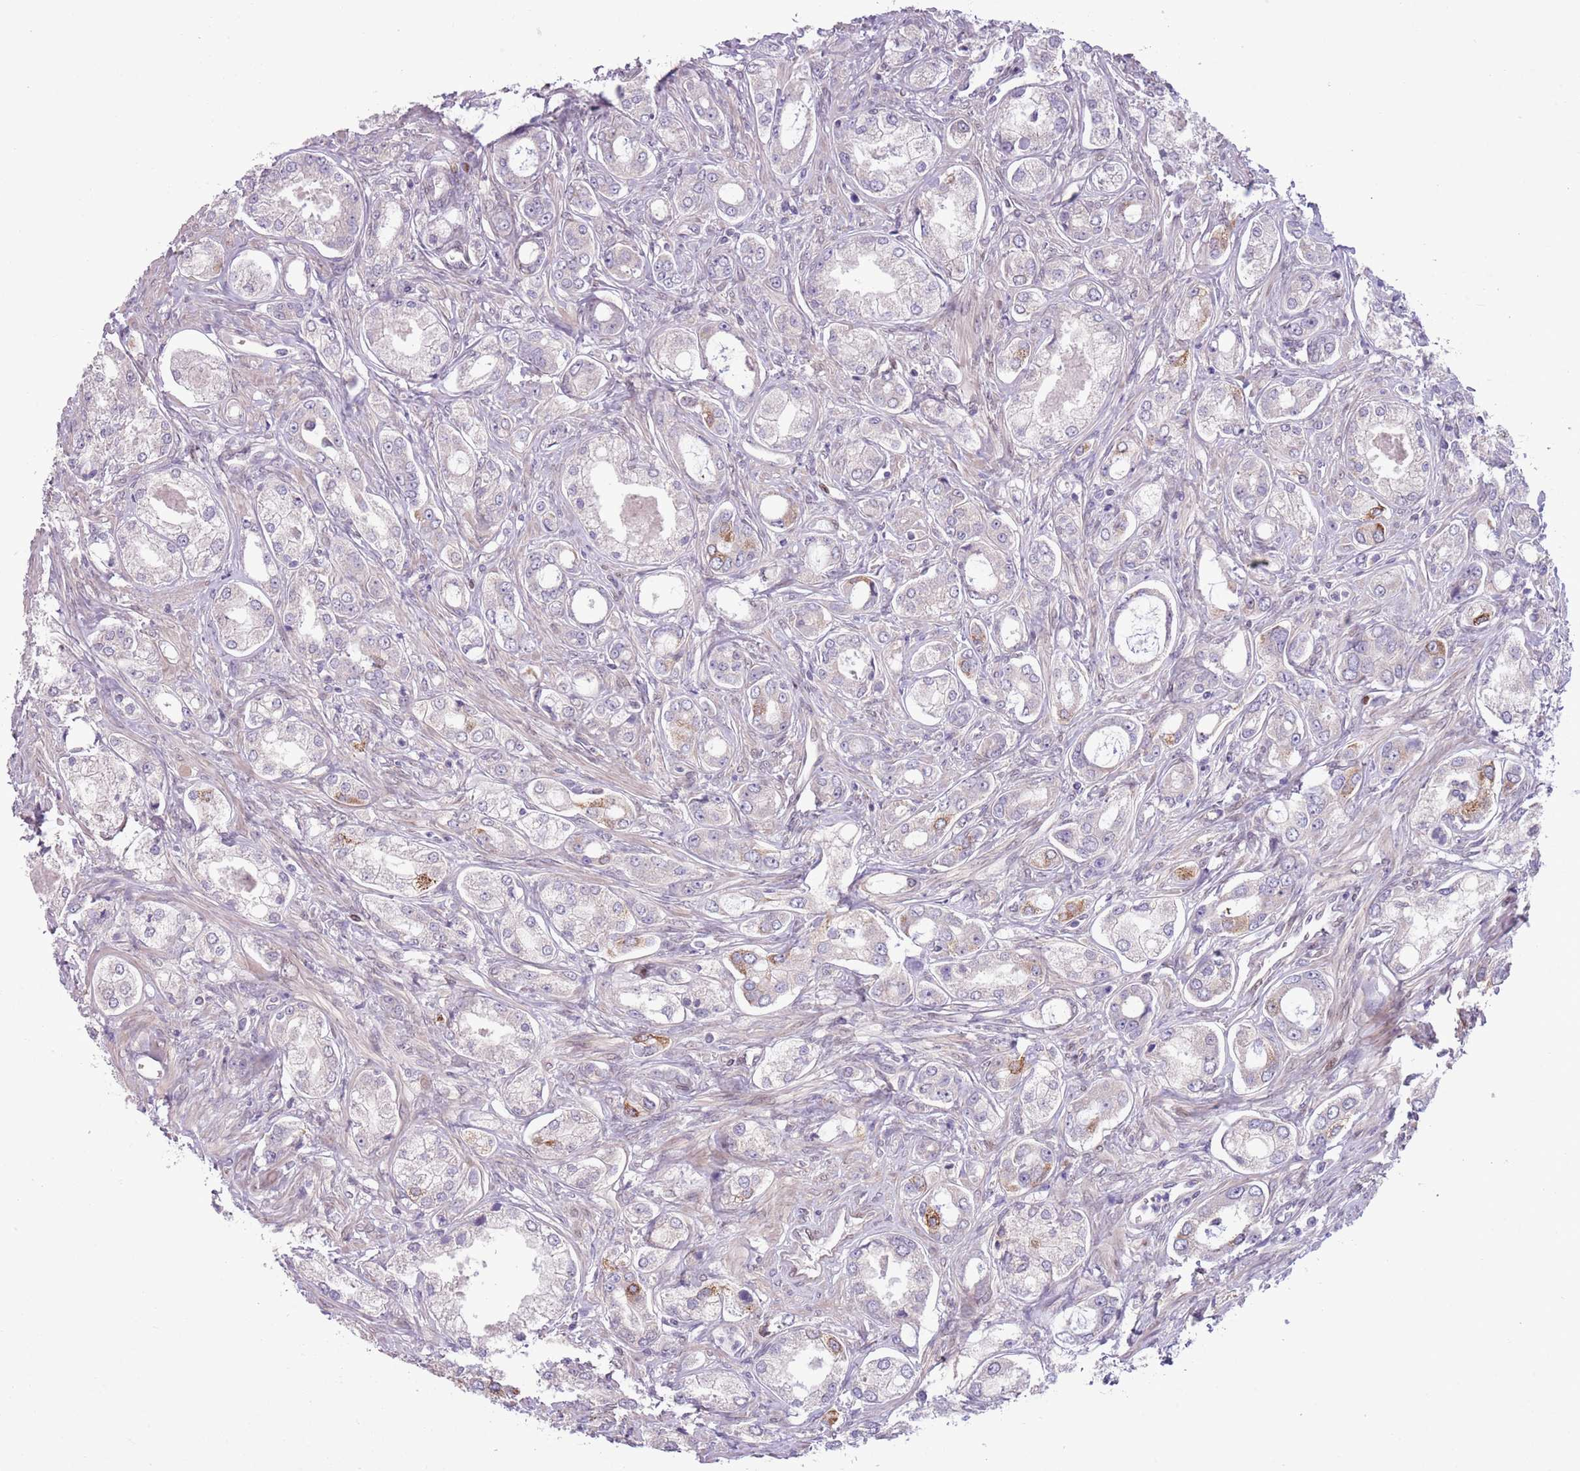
{"staining": {"intensity": "negative", "quantity": "none", "location": "none"}, "tissue": "prostate cancer", "cell_type": "Tumor cells", "image_type": "cancer", "snomed": [{"axis": "morphology", "description": "Adenocarcinoma, Low grade"}, {"axis": "topography", "description": "Prostate"}], "caption": "High power microscopy micrograph of an IHC photomicrograph of prostate cancer (adenocarcinoma (low-grade)), revealing no significant positivity in tumor cells.", "gene": "CCND2", "patient": {"sex": "male", "age": 68}}